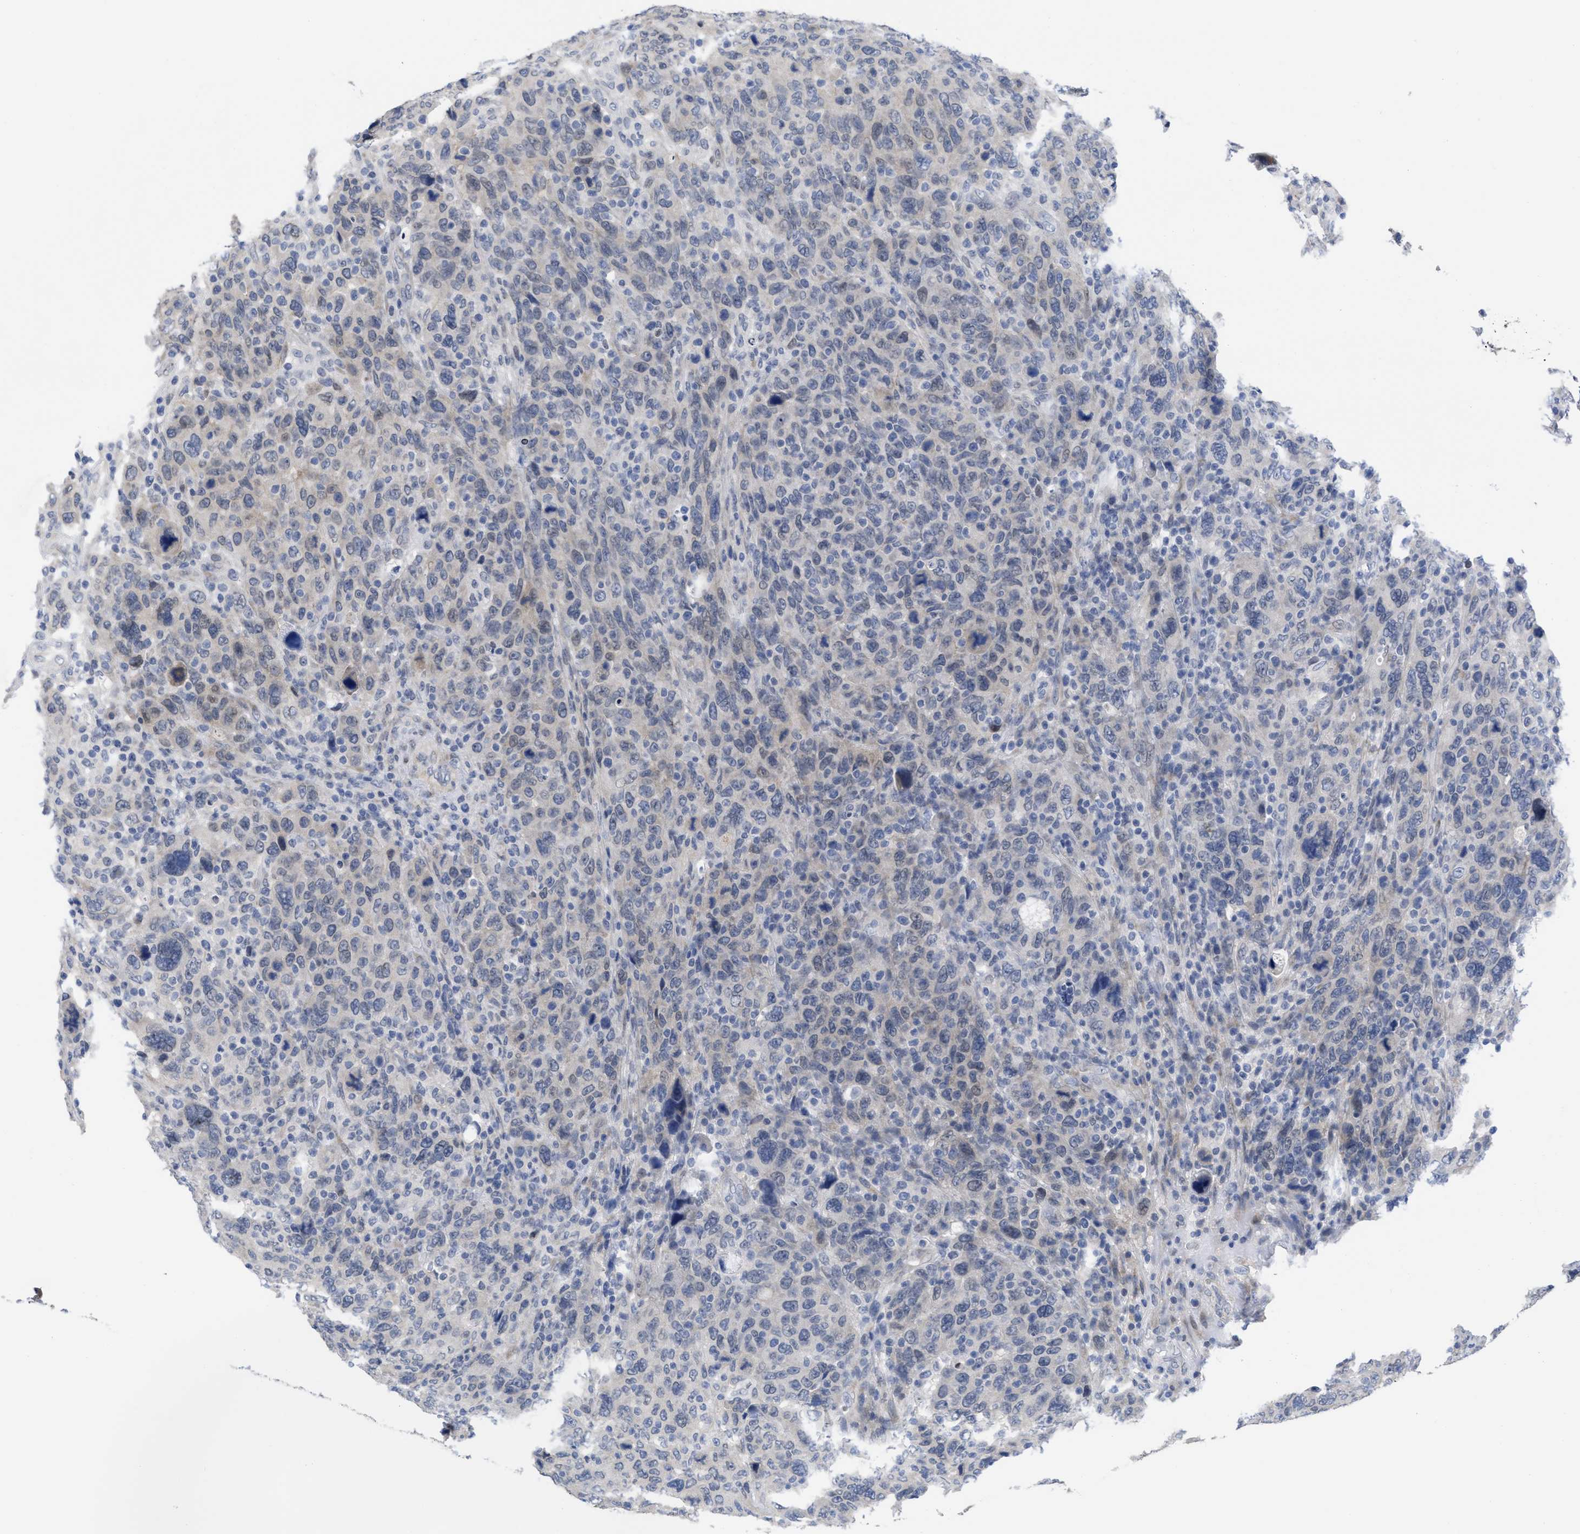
{"staining": {"intensity": "negative", "quantity": "none", "location": "none"}, "tissue": "breast cancer", "cell_type": "Tumor cells", "image_type": "cancer", "snomed": [{"axis": "morphology", "description": "Duct carcinoma"}, {"axis": "topography", "description": "Breast"}], "caption": "This micrograph is of intraductal carcinoma (breast) stained with immunohistochemistry (IHC) to label a protein in brown with the nuclei are counter-stained blue. There is no positivity in tumor cells. (DAB immunohistochemistry, high magnification).", "gene": "ACKR1", "patient": {"sex": "female", "age": 37}}